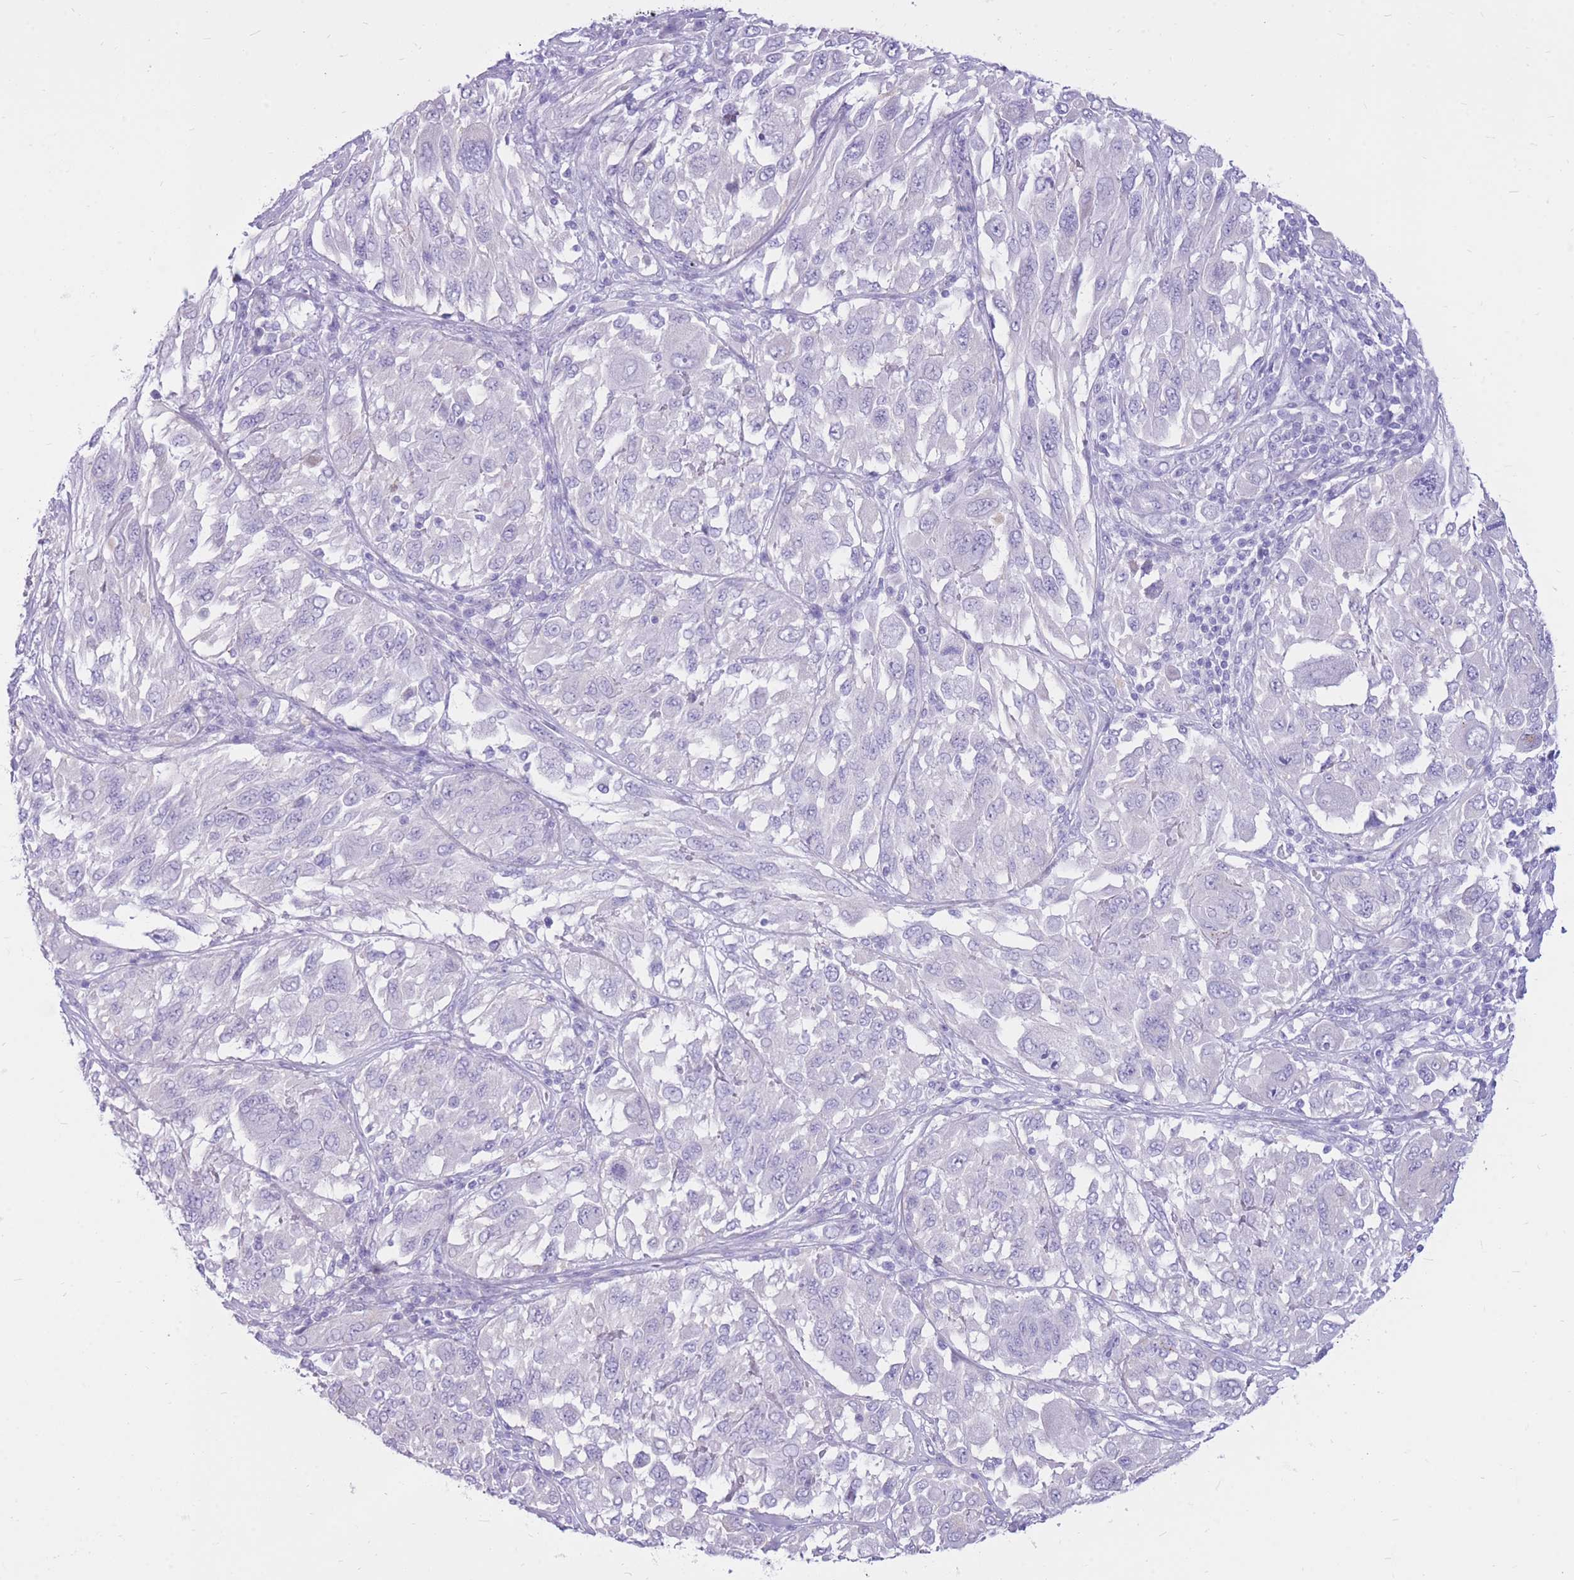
{"staining": {"intensity": "negative", "quantity": "none", "location": "none"}, "tissue": "melanoma", "cell_type": "Tumor cells", "image_type": "cancer", "snomed": [{"axis": "morphology", "description": "Malignant melanoma, NOS"}, {"axis": "topography", "description": "Skin"}], "caption": "DAB (3,3'-diaminobenzidine) immunohistochemical staining of melanoma exhibits no significant staining in tumor cells. The staining is performed using DAB (3,3'-diaminobenzidine) brown chromogen with nuclei counter-stained in using hematoxylin.", "gene": "CYP21A2", "patient": {"sex": "female", "age": 91}}